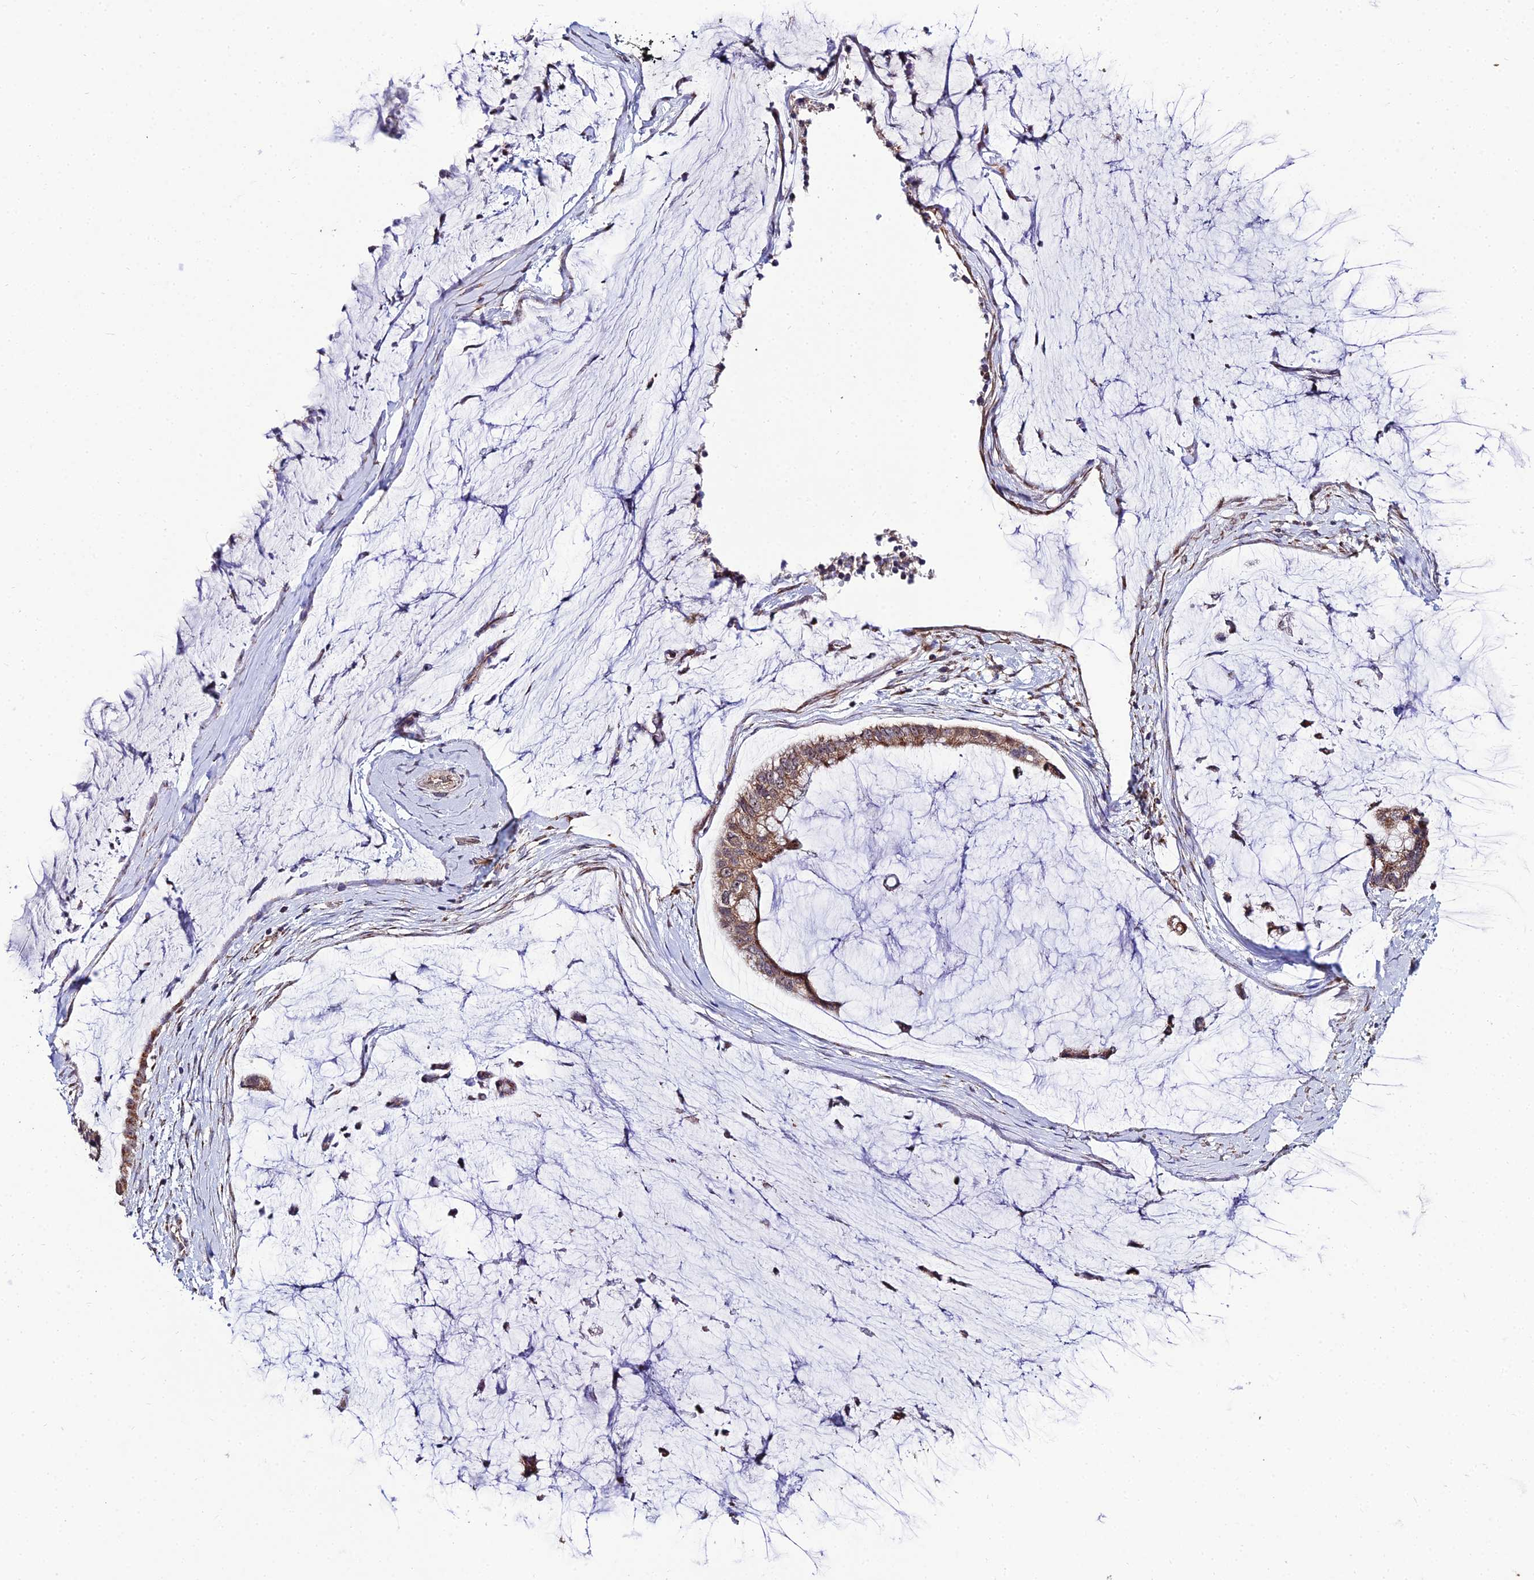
{"staining": {"intensity": "moderate", "quantity": ">75%", "location": "cytoplasmic/membranous"}, "tissue": "ovarian cancer", "cell_type": "Tumor cells", "image_type": "cancer", "snomed": [{"axis": "morphology", "description": "Cystadenocarcinoma, mucinous, NOS"}, {"axis": "topography", "description": "Ovary"}], "caption": "Immunohistochemical staining of human ovarian mucinous cystadenocarcinoma demonstrates medium levels of moderate cytoplasmic/membranous positivity in approximately >75% of tumor cells. Ihc stains the protein in brown and the nuclei are stained blue.", "gene": "PSMD2", "patient": {"sex": "female", "age": 39}}